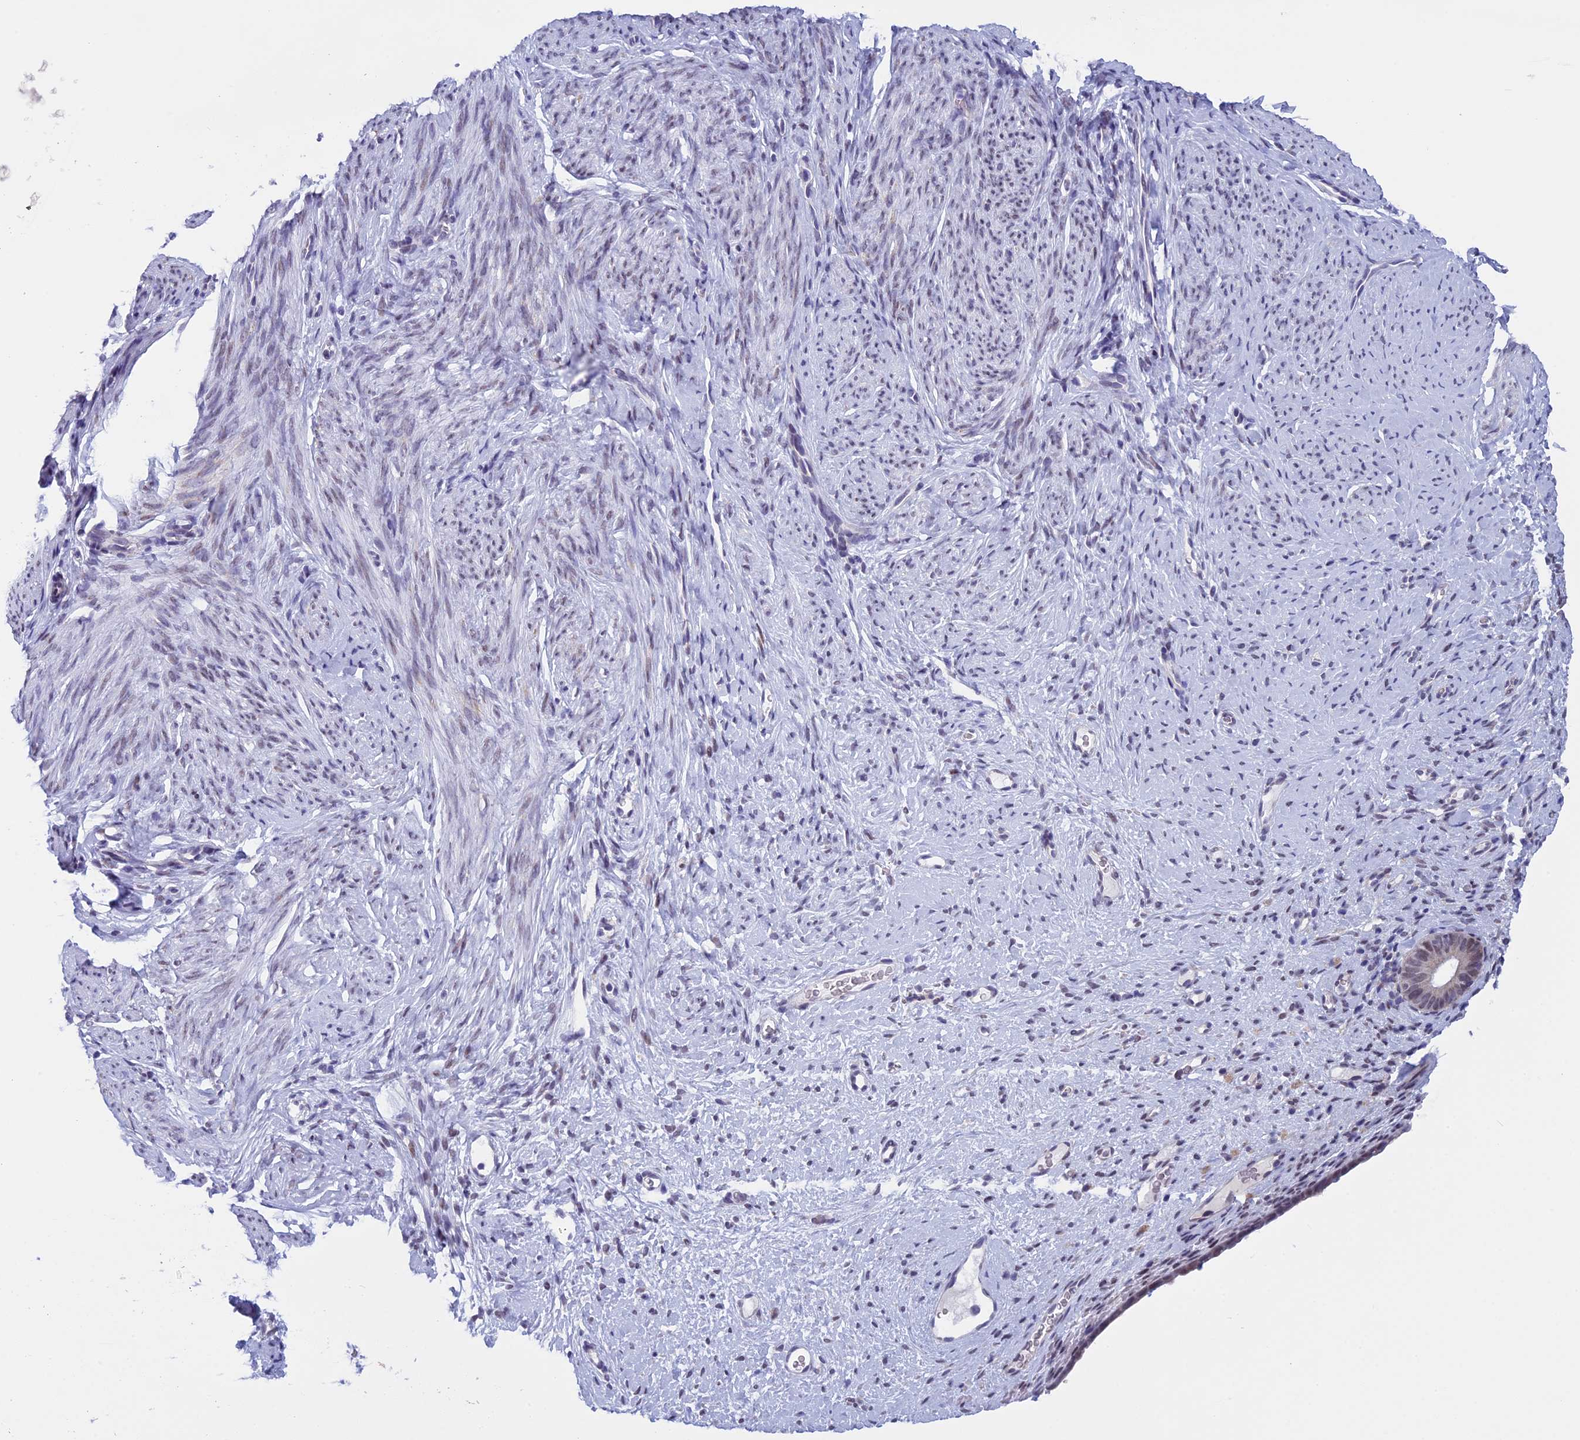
{"staining": {"intensity": "weak", "quantity": "<25%", "location": "cytoplasmic/membranous"}, "tissue": "endometrium", "cell_type": "Cells in endometrial stroma", "image_type": "normal", "snomed": [{"axis": "morphology", "description": "Normal tissue, NOS"}, {"axis": "topography", "description": "Endometrium"}], "caption": "Image shows no significant protein staining in cells in endometrial stroma of unremarkable endometrium. The staining was performed using DAB to visualize the protein expression in brown, while the nuclei were stained in blue with hematoxylin (Magnification: 20x).", "gene": "ZNF317", "patient": {"sex": "female", "age": 65}}